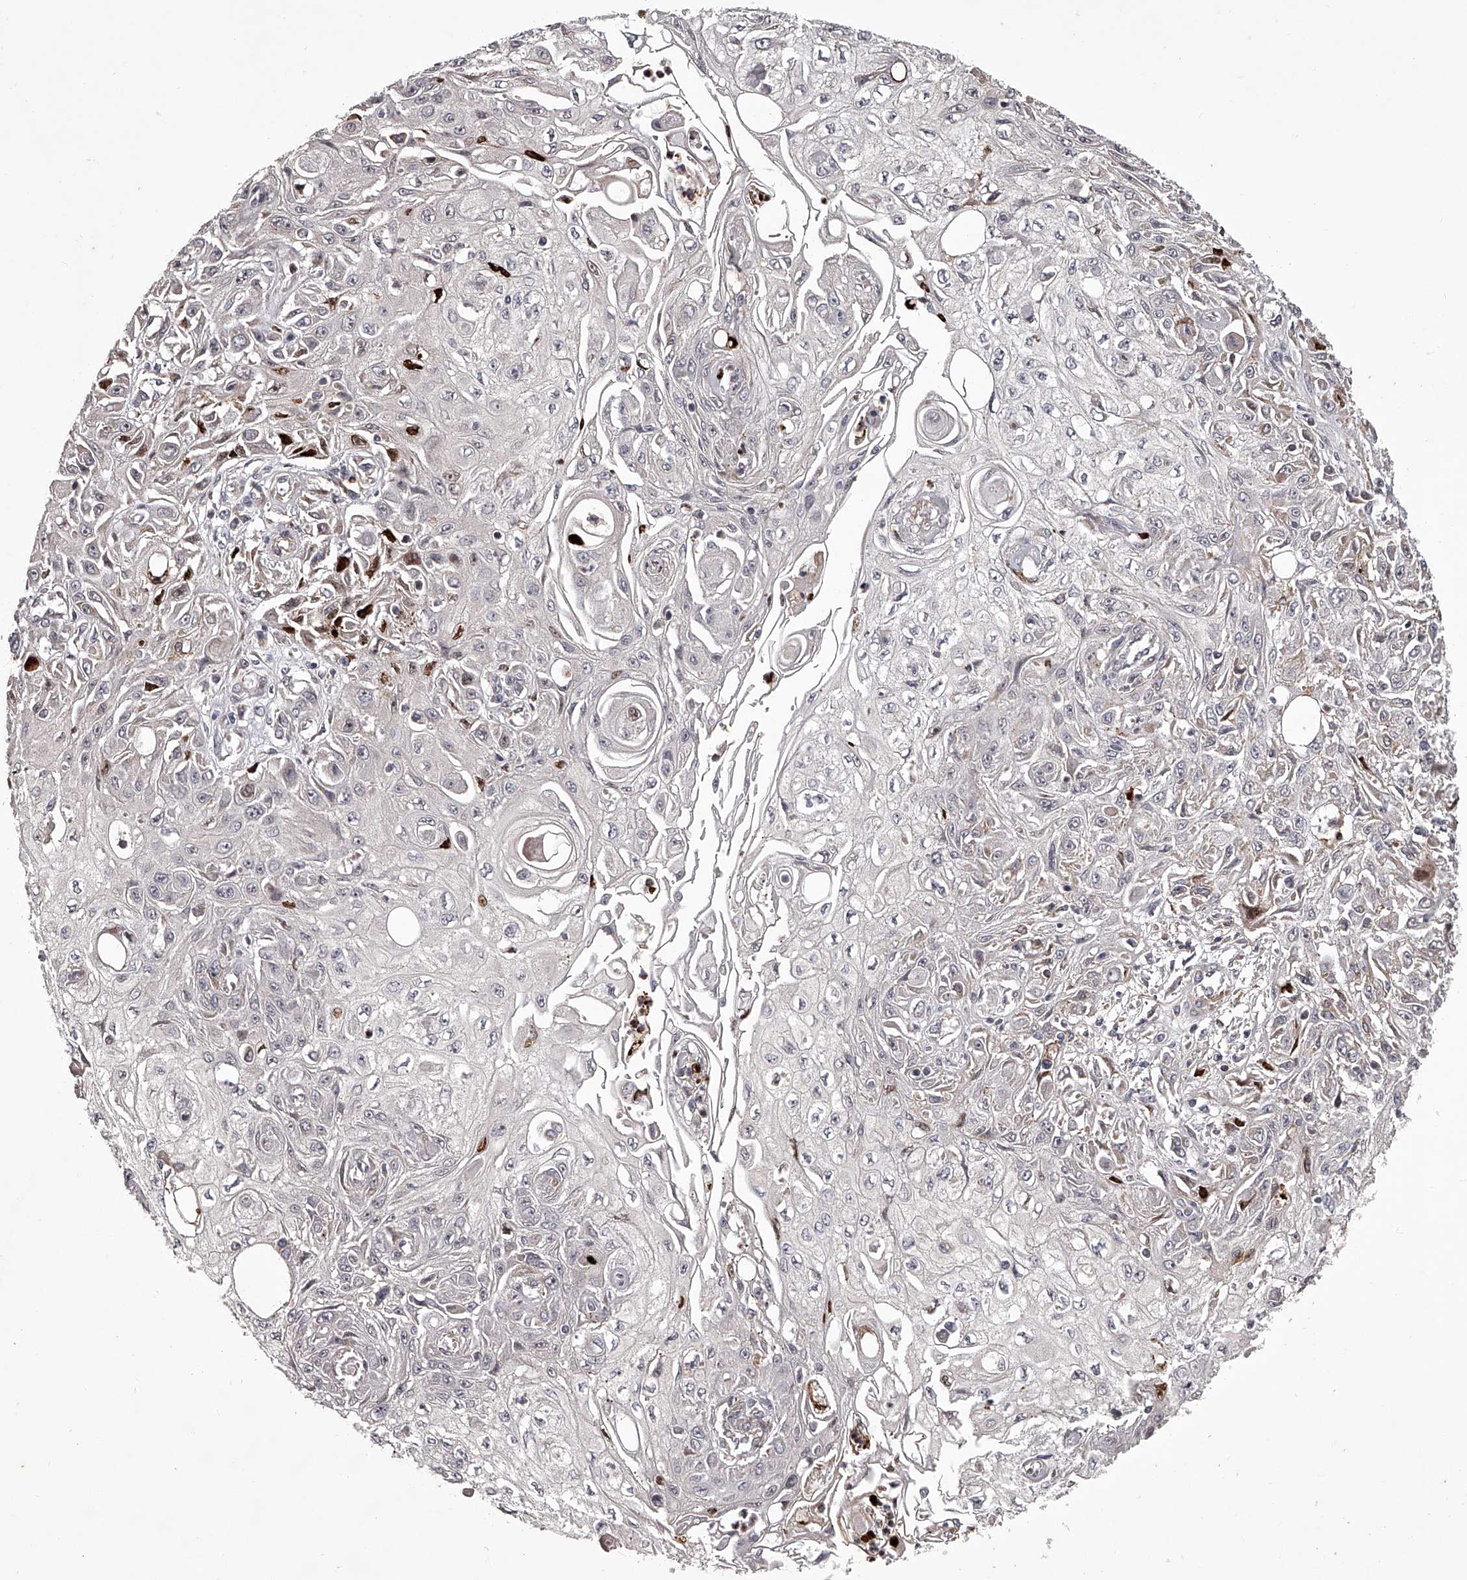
{"staining": {"intensity": "negative", "quantity": "none", "location": "none"}, "tissue": "skin cancer", "cell_type": "Tumor cells", "image_type": "cancer", "snomed": [{"axis": "morphology", "description": "Squamous cell carcinoma, NOS"}, {"axis": "morphology", "description": "Squamous cell carcinoma, metastatic, NOS"}, {"axis": "topography", "description": "Skin"}, {"axis": "topography", "description": "Lymph node"}], "caption": "An image of human skin cancer is negative for staining in tumor cells.", "gene": "RRP36", "patient": {"sex": "male", "age": 75}}